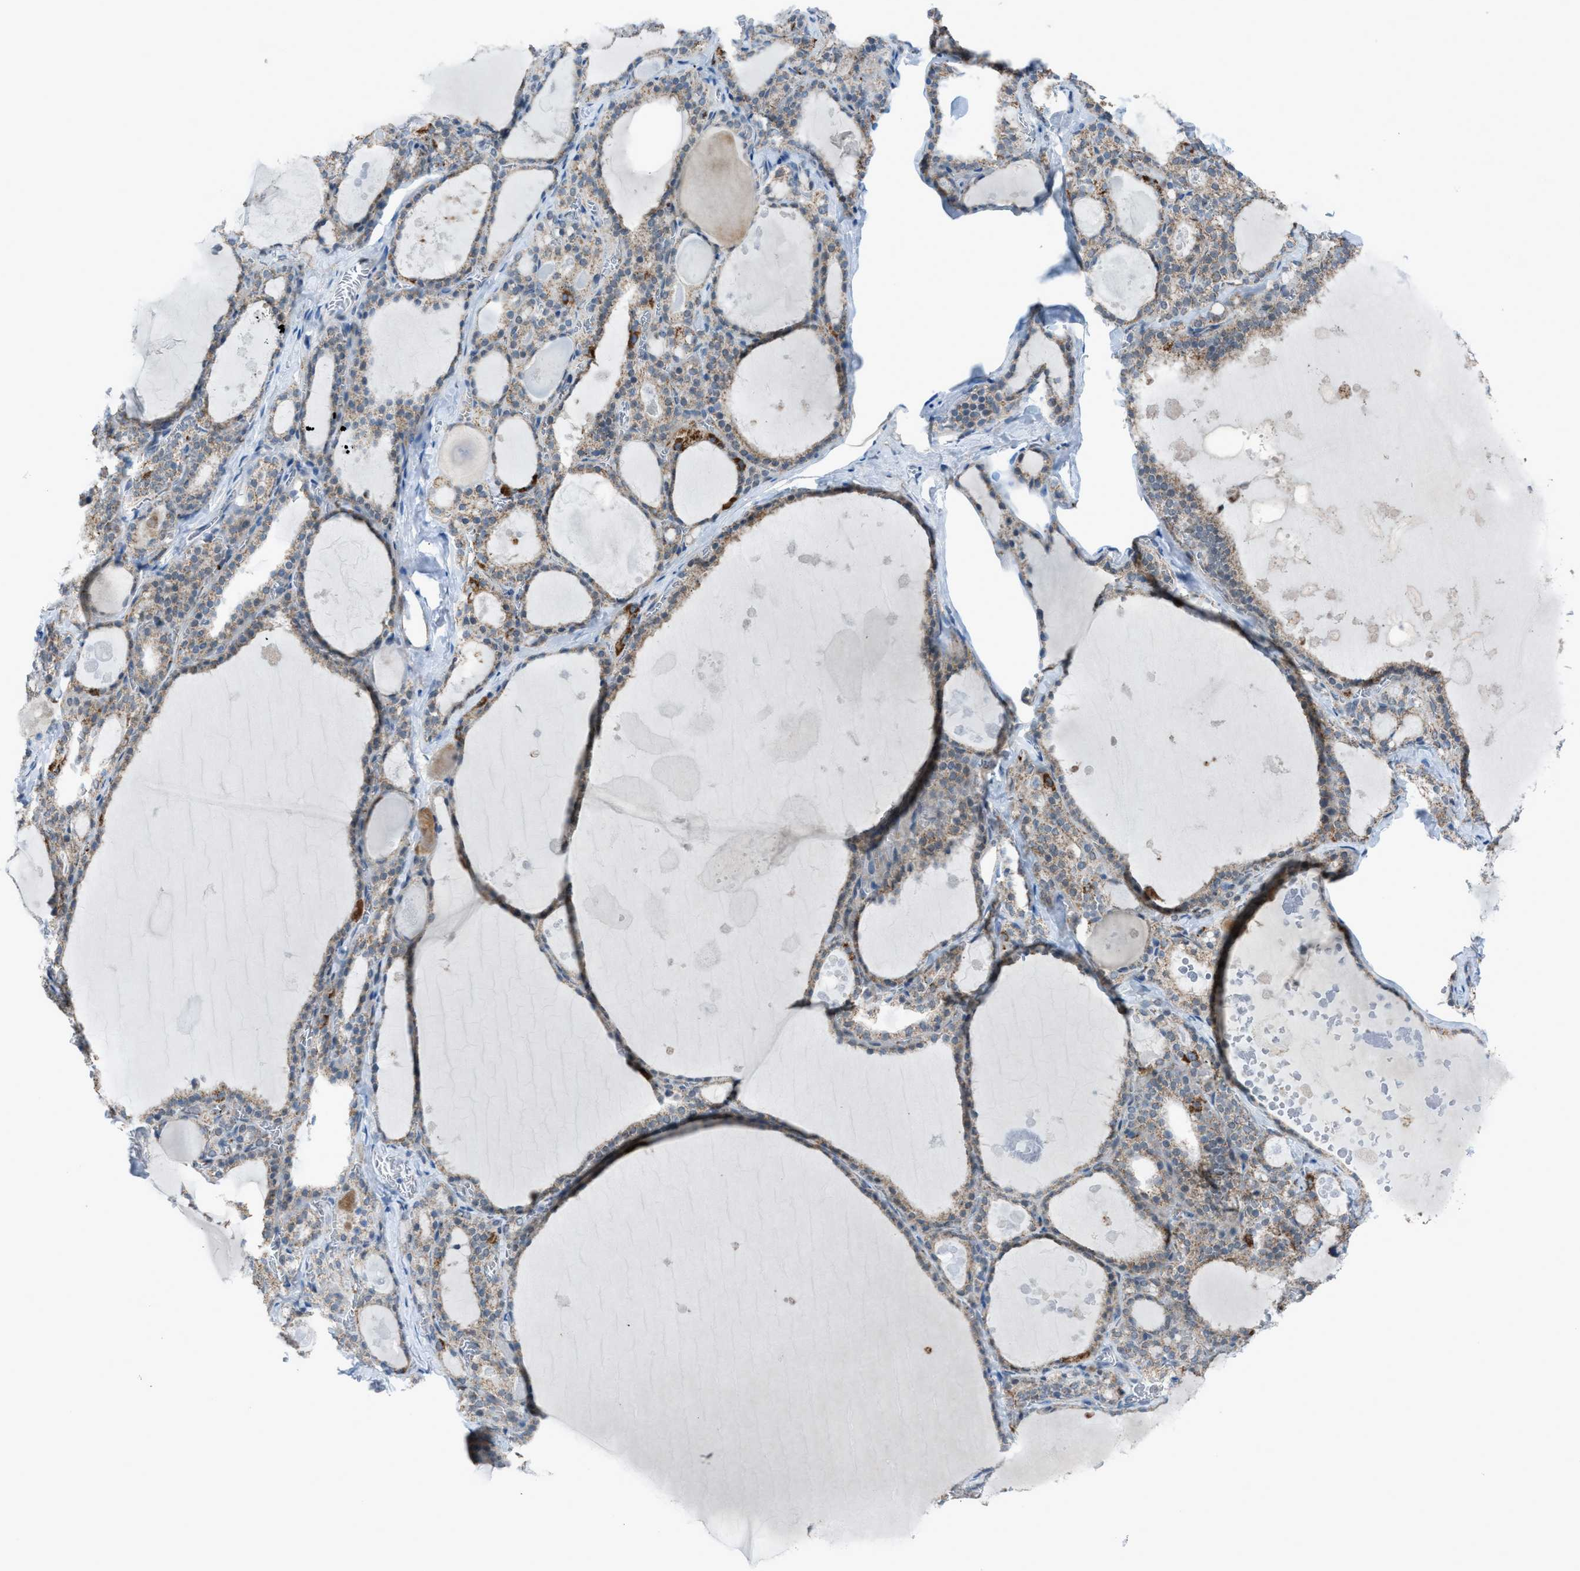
{"staining": {"intensity": "moderate", "quantity": ">75%", "location": "cytoplasmic/membranous"}, "tissue": "thyroid gland", "cell_type": "Glandular cells", "image_type": "normal", "snomed": [{"axis": "morphology", "description": "Normal tissue, NOS"}, {"axis": "topography", "description": "Thyroid gland"}], "caption": "A medium amount of moderate cytoplasmic/membranous positivity is seen in approximately >75% of glandular cells in benign thyroid gland.", "gene": "SRM", "patient": {"sex": "male", "age": 56}}